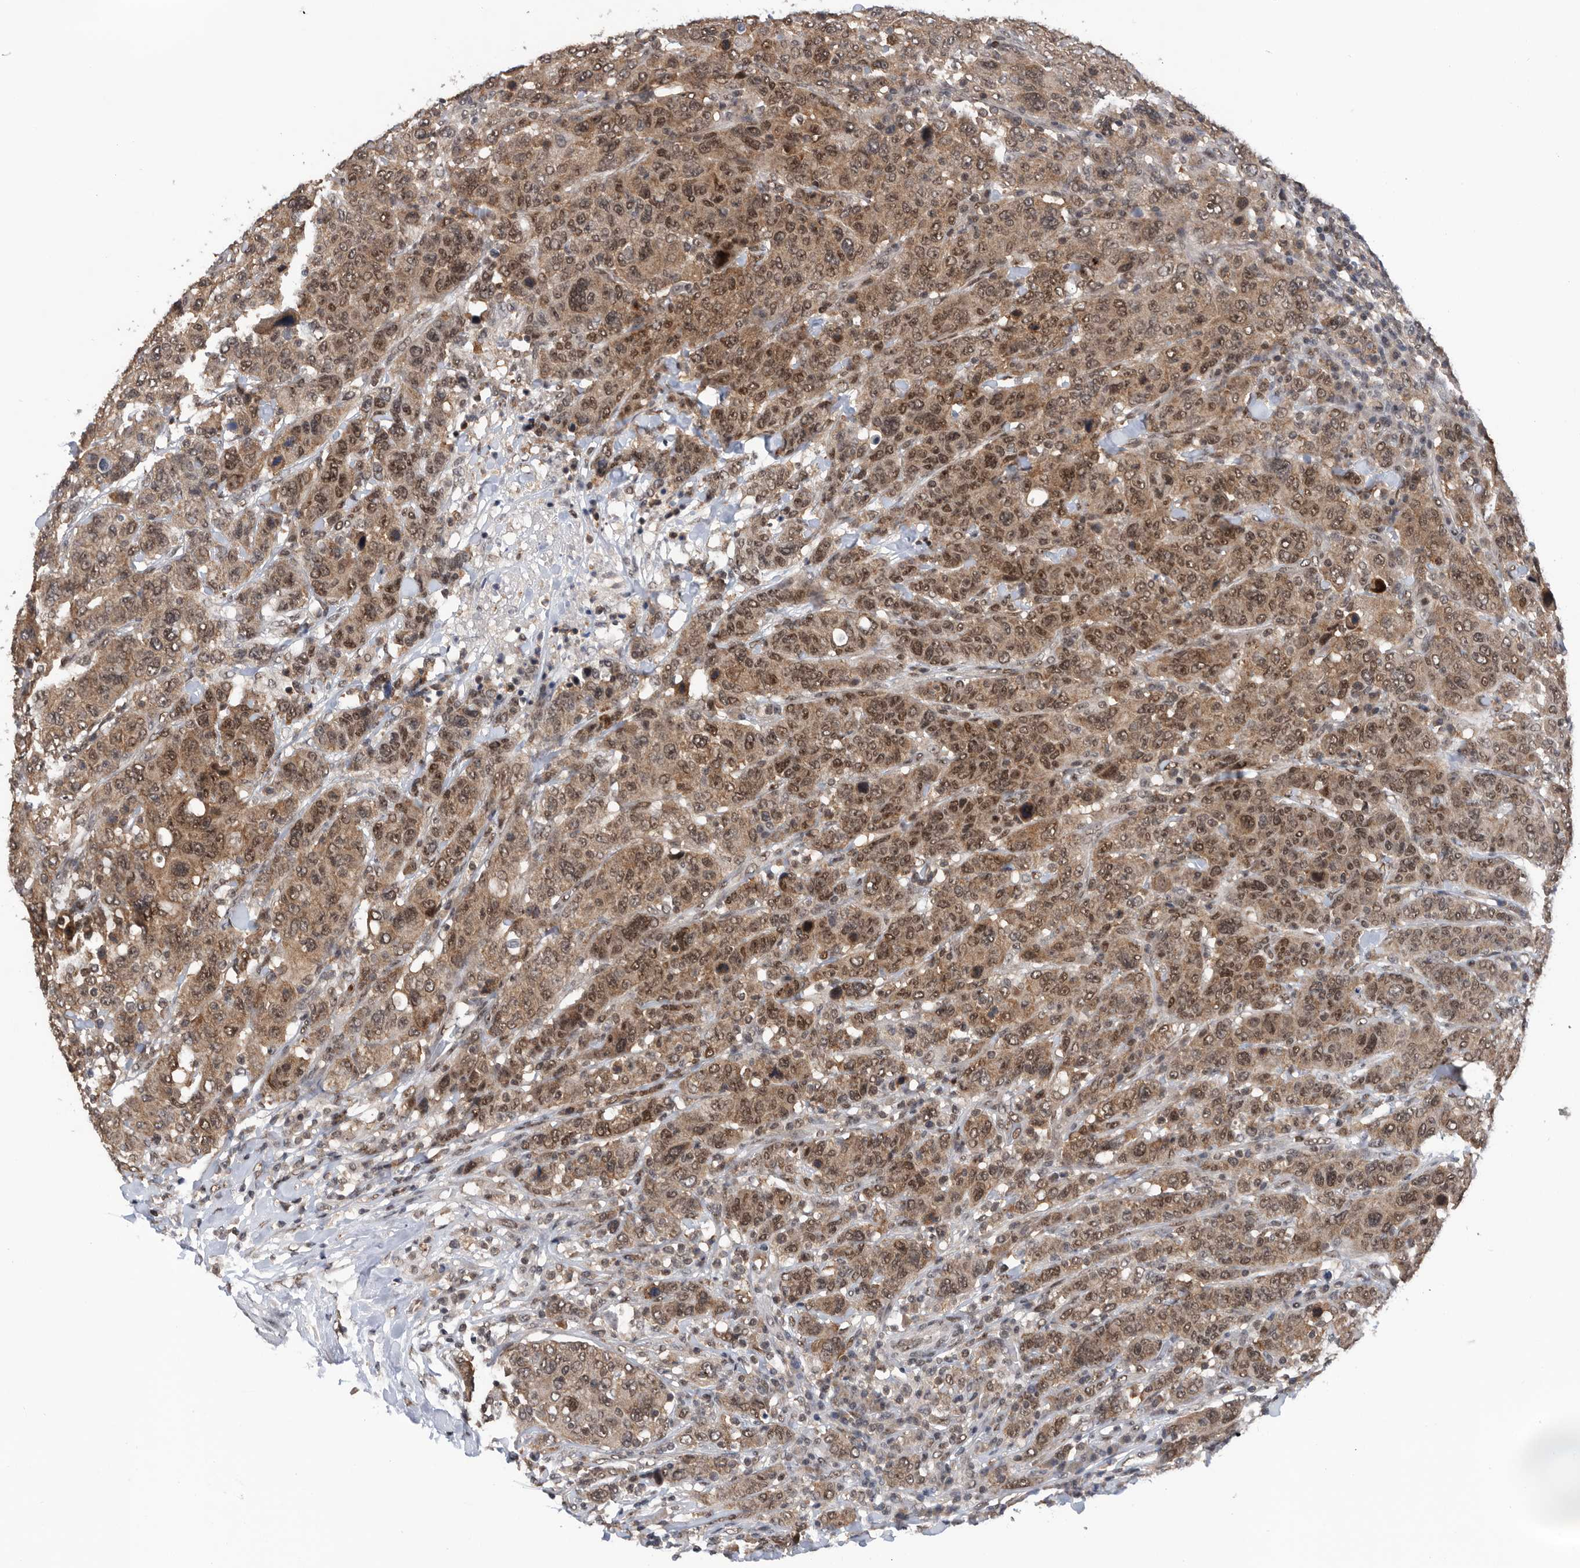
{"staining": {"intensity": "moderate", "quantity": ">75%", "location": "cytoplasmic/membranous,nuclear"}, "tissue": "breast cancer", "cell_type": "Tumor cells", "image_type": "cancer", "snomed": [{"axis": "morphology", "description": "Duct carcinoma"}, {"axis": "topography", "description": "Breast"}], "caption": "This is an image of immunohistochemistry staining of breast cancer (intraductal carcinoma), which shows moderate expression in the cytoplasmic/membranous and nuclear of tumor cells.", "gene": "ZNF260", "patient": {"sex": "female", "age": 37}}